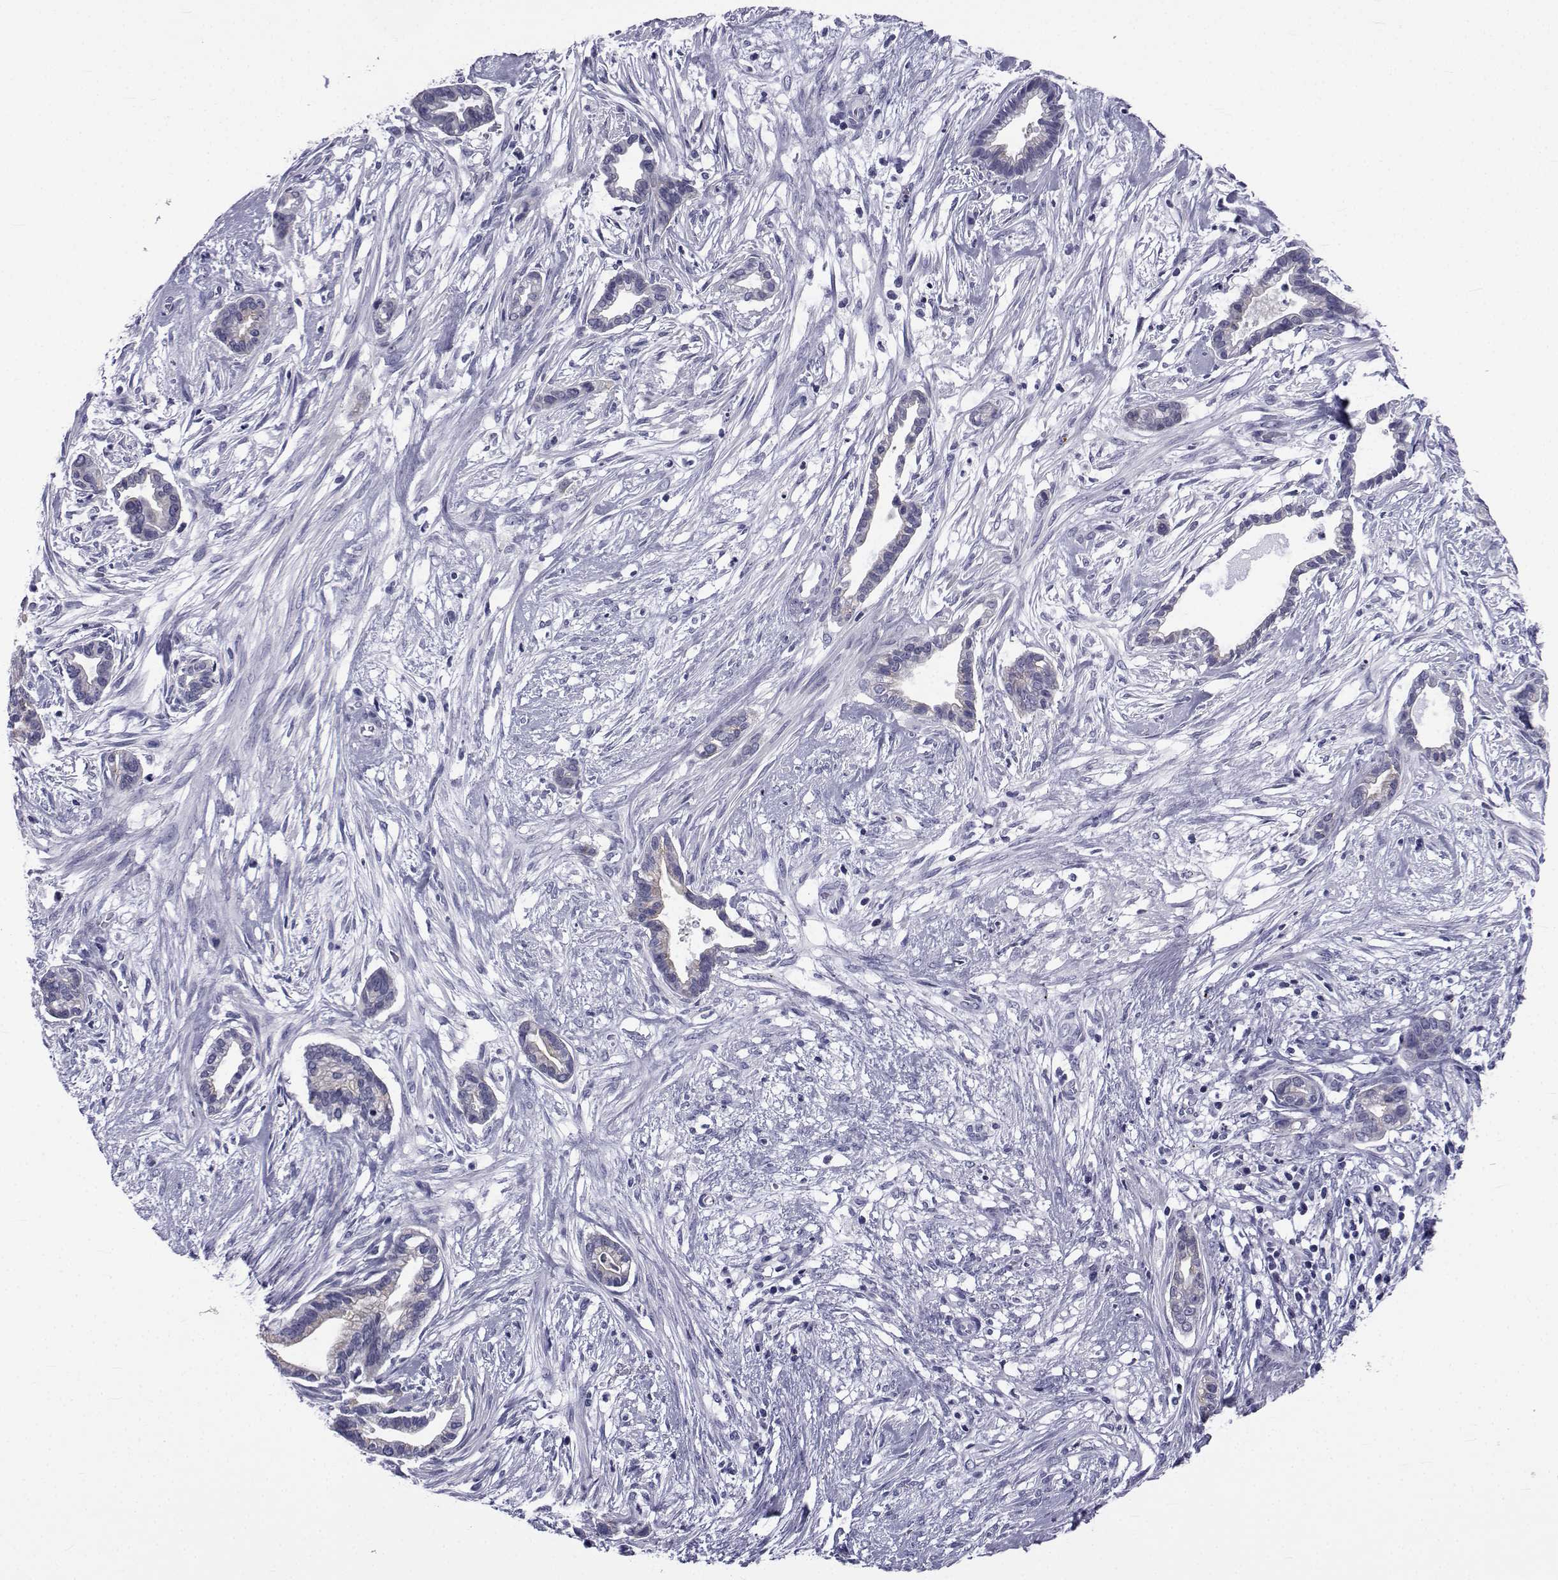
{"staining": {"intensity": "weak", "quantity": "25%-75%", "location": "cytoplasmic/membranous"}, "tissue": "cervical cancer", "cell_type": "Tumor cells", "image_type": "cancer", "snomed": [{"axis": "morphology", "description": "Adenocarcinoma, NOS"}, {"axis": "topography", "description": "Cervix"}], "caption": "Immunohistochemistry (IHC) (DAB) staining of human cervical adenocarcinoma exhibits weak cytoplasmic/membranous protein positivity in approximately 25%-75% of tumor cells. Using DAB (brown) and hematoxylin (blue) stains, captured at high magnification using brightfield microscopy.", "gene": "PDE6H", "patient": {"sex": "female", "age": 62}}